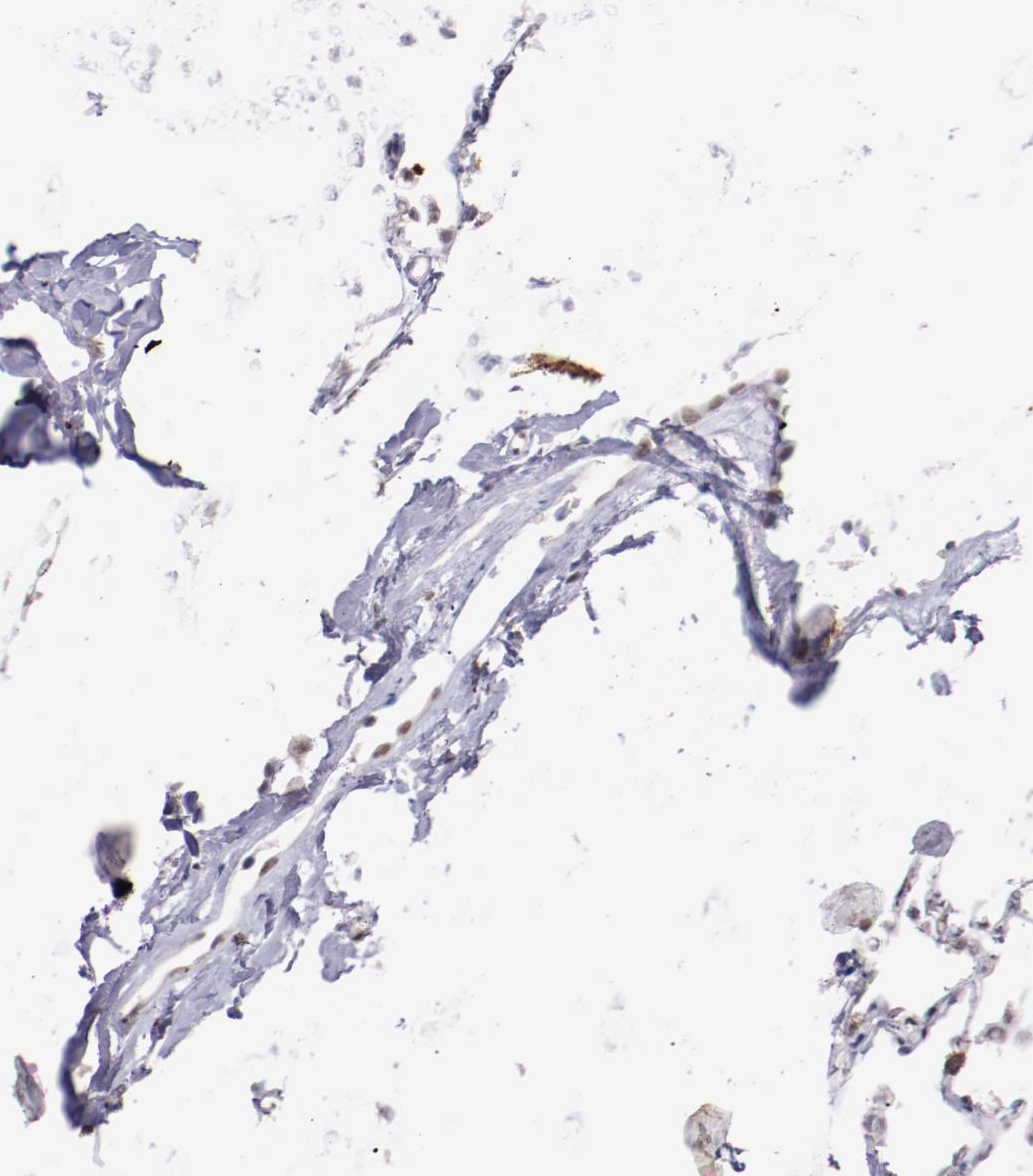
{"staining": {"intensity": "negative", "quantity": "none", "location": "none"}, "tissue": "lung", "cell_type": "Alveolar cells", "image_type": "normal", "snomed": [{"axis": "morphology", "description": "Normal tissue, NOS"}, {"axis": "topography", "description": "Lung"}], "caption": "Photomicrograph shows no protein staining in alveolar cells of normal lung. (DAB (3,3'-diaminobenzidine) immunohistochemistry (IHC) with hematoxylin counter stain).", "gene": "SRF", "patient": {"sex": "female", "age": 49}}